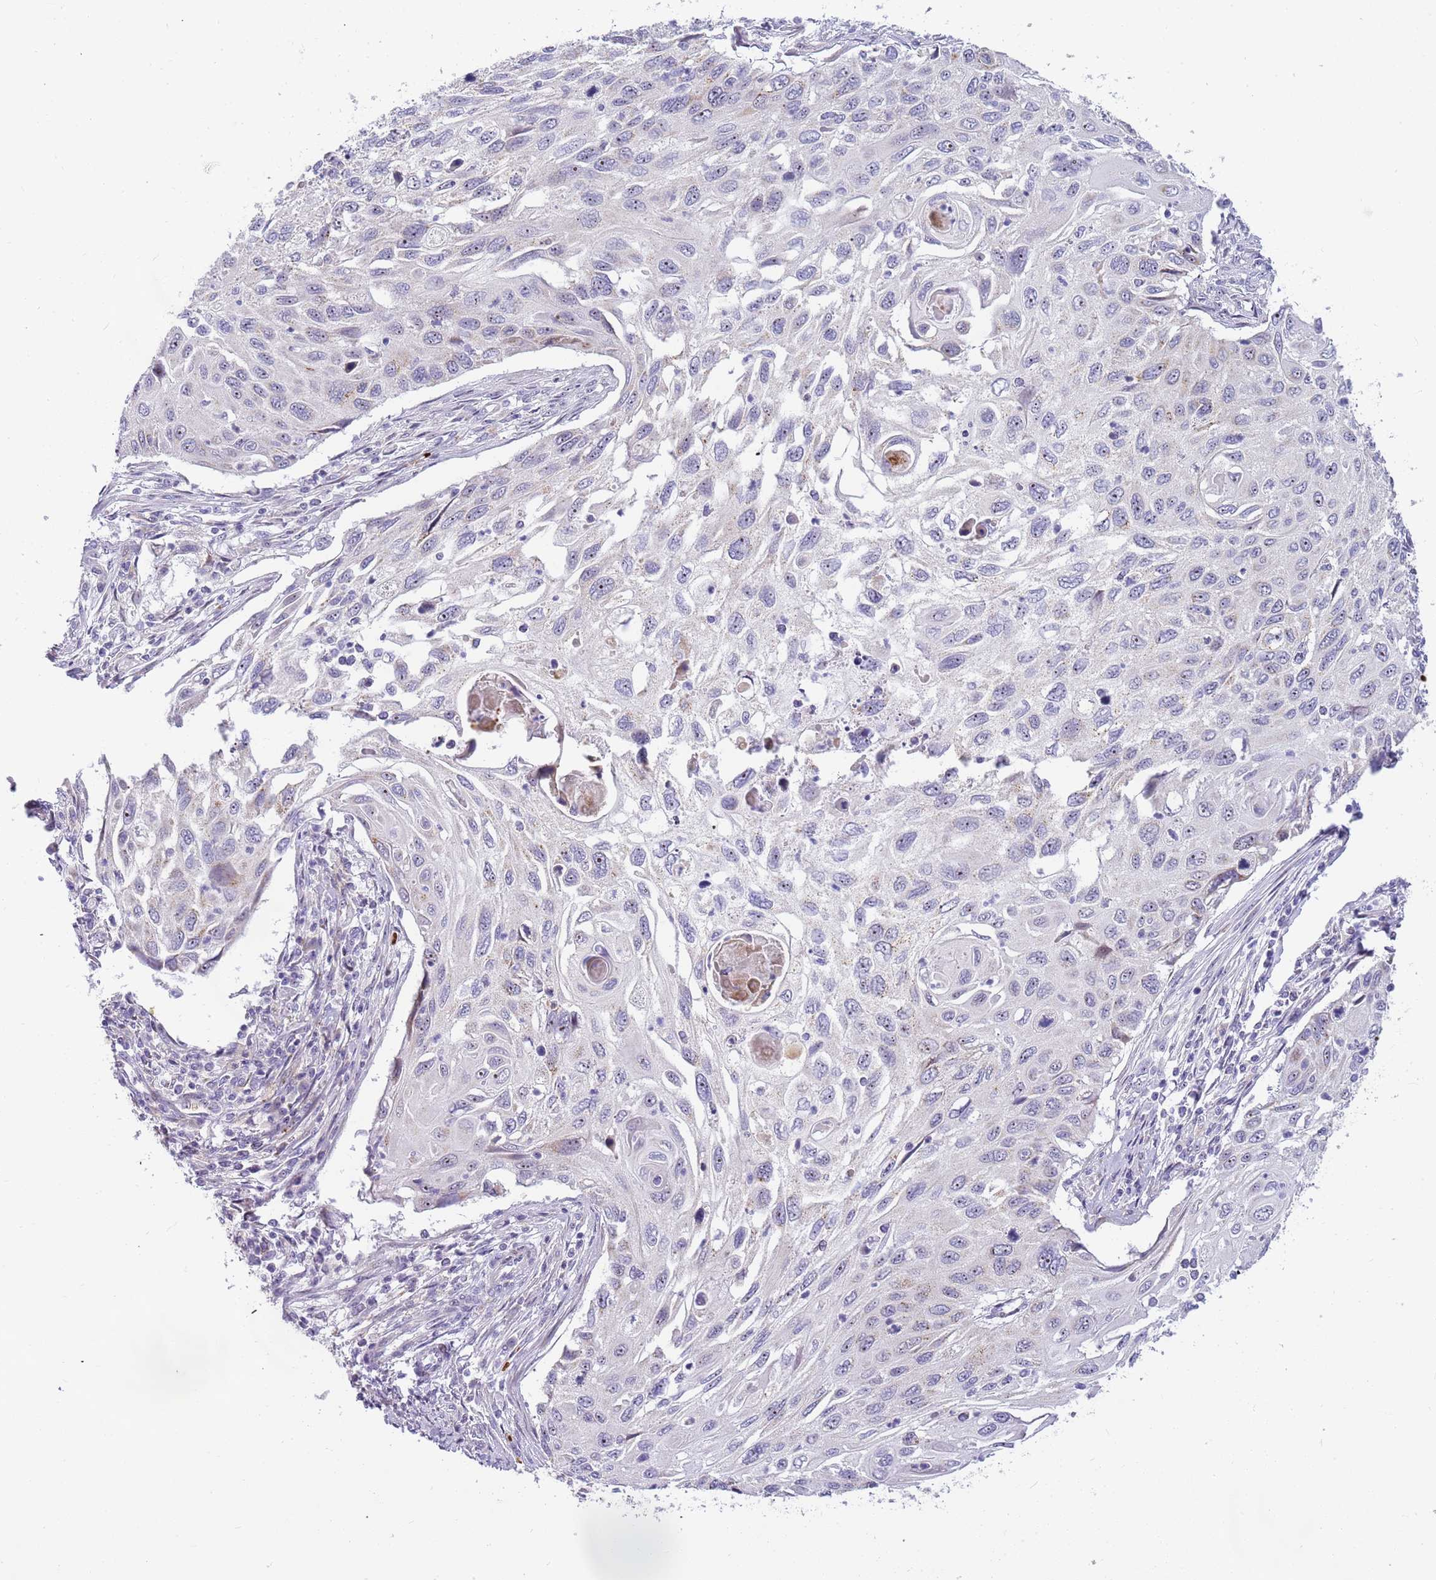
{"staining": {"intensity": "negative", "quantity": "none", "location": "none"}, "tissue": "cervical cancer", "cell_type": "Tumor cells", "image_type": "cancer", "snomed": [{"axis": "morphology", "description": "Squamous cell carcinoma, NOS"}, {"axis": "topography", "description": "Cervix"}], "caption": "The micrograph exhibits no significant expression in tumor cells of squamous cell carcinoma (cervical). (Brightfield microscopy of DAB IHC at high magnification).", "gene": "DNAJA3", "patient": {"sex": "female", "age": 70}}